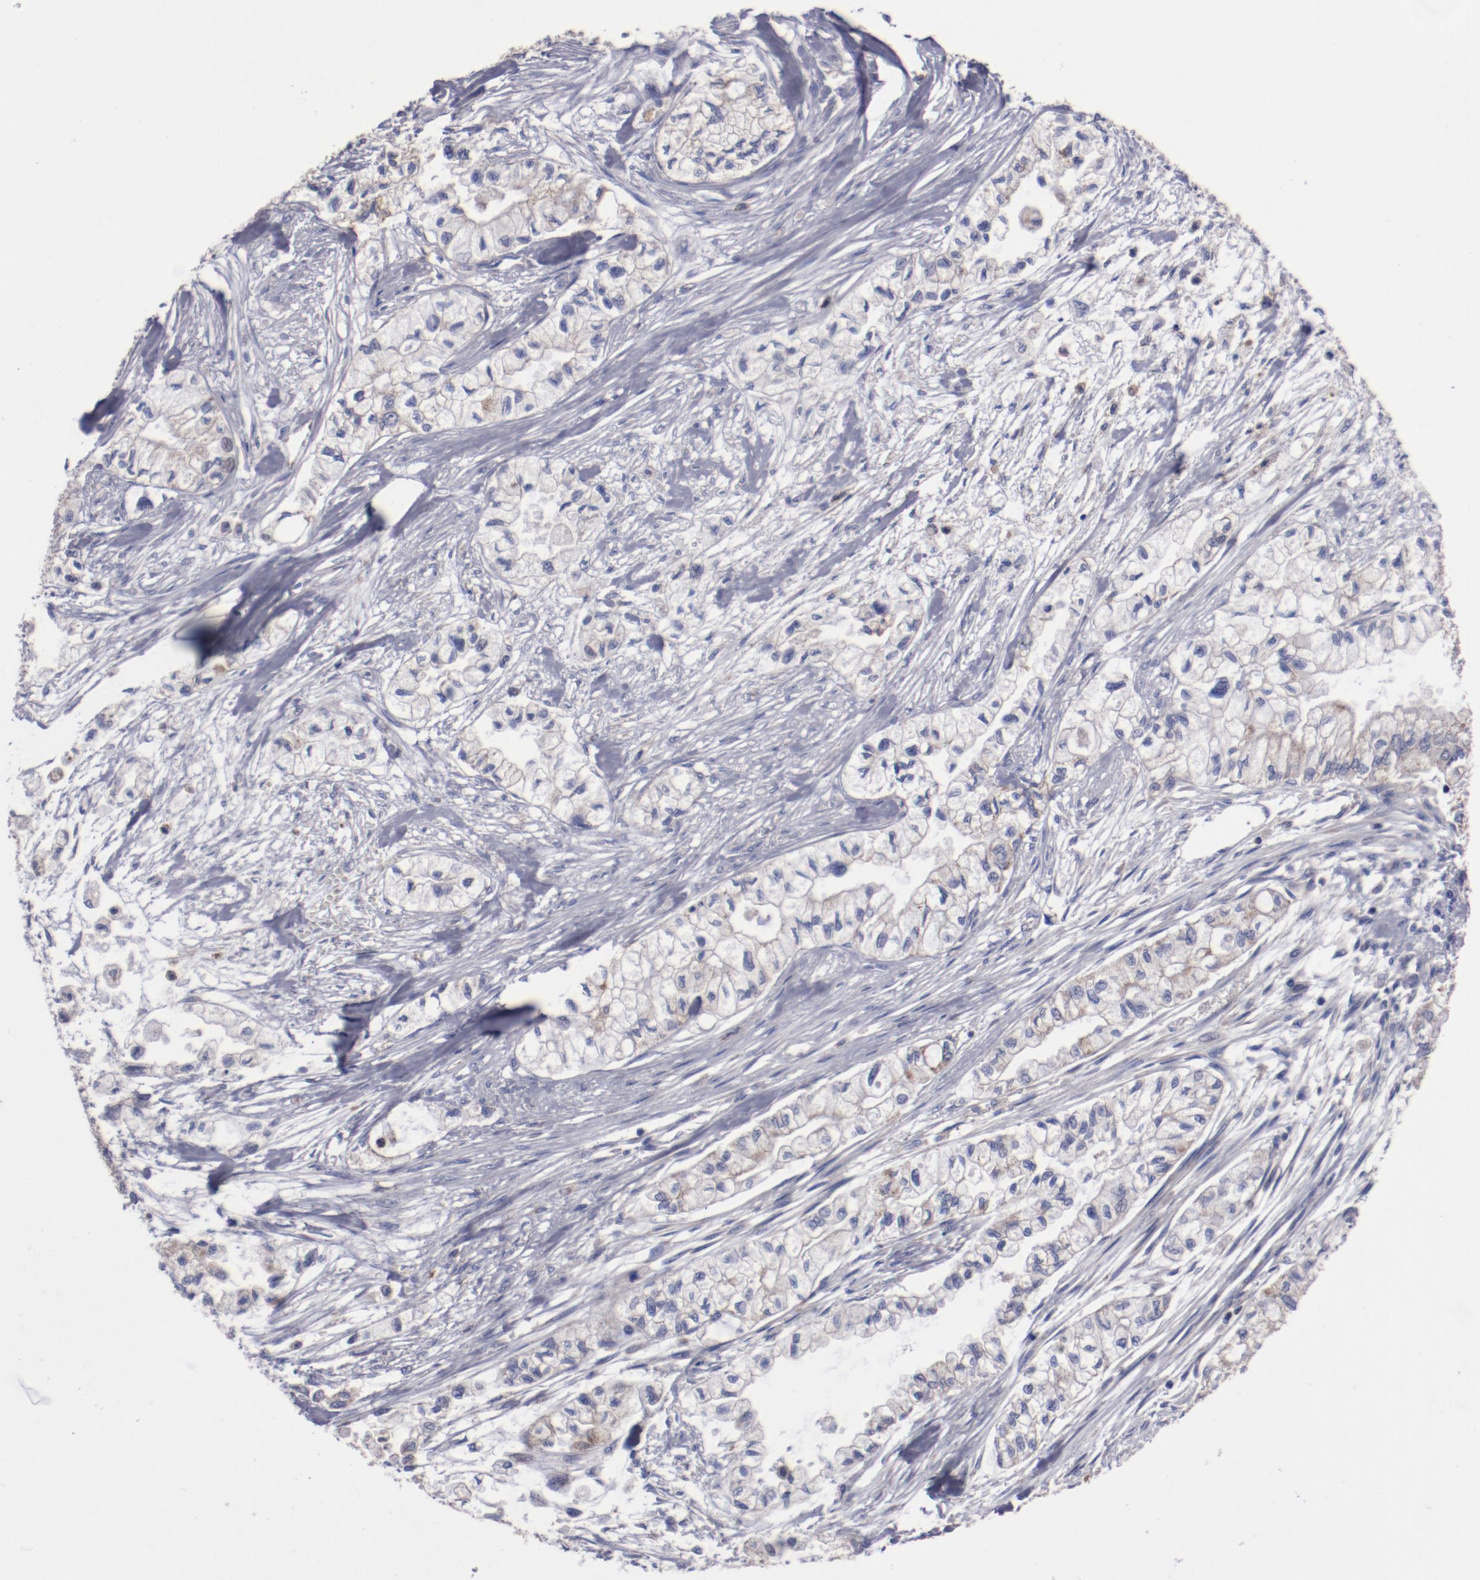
{"staining": {"intensity": "moderate", "quantity": ">75%", "location": "cytoplasmic/membranous"}, "tissue": "pancreatic cancer", "cell_type": "Tumor cells", "image_type": "cancer", "snomed": [{"axis": "morphology", "description": "Adenocarcinoma, NOS"}, {"axis": "topography", "description": "Pancreas"}], "caption": "About >75% of tumor cells in adenocarcinoma (pancreatic) reveal moderate cytoplasmic/membranous protein staining as visualized by brown immunohistochemical staining.", "gene": "FGR", "patient": {"sex": "male", "age": 79}}